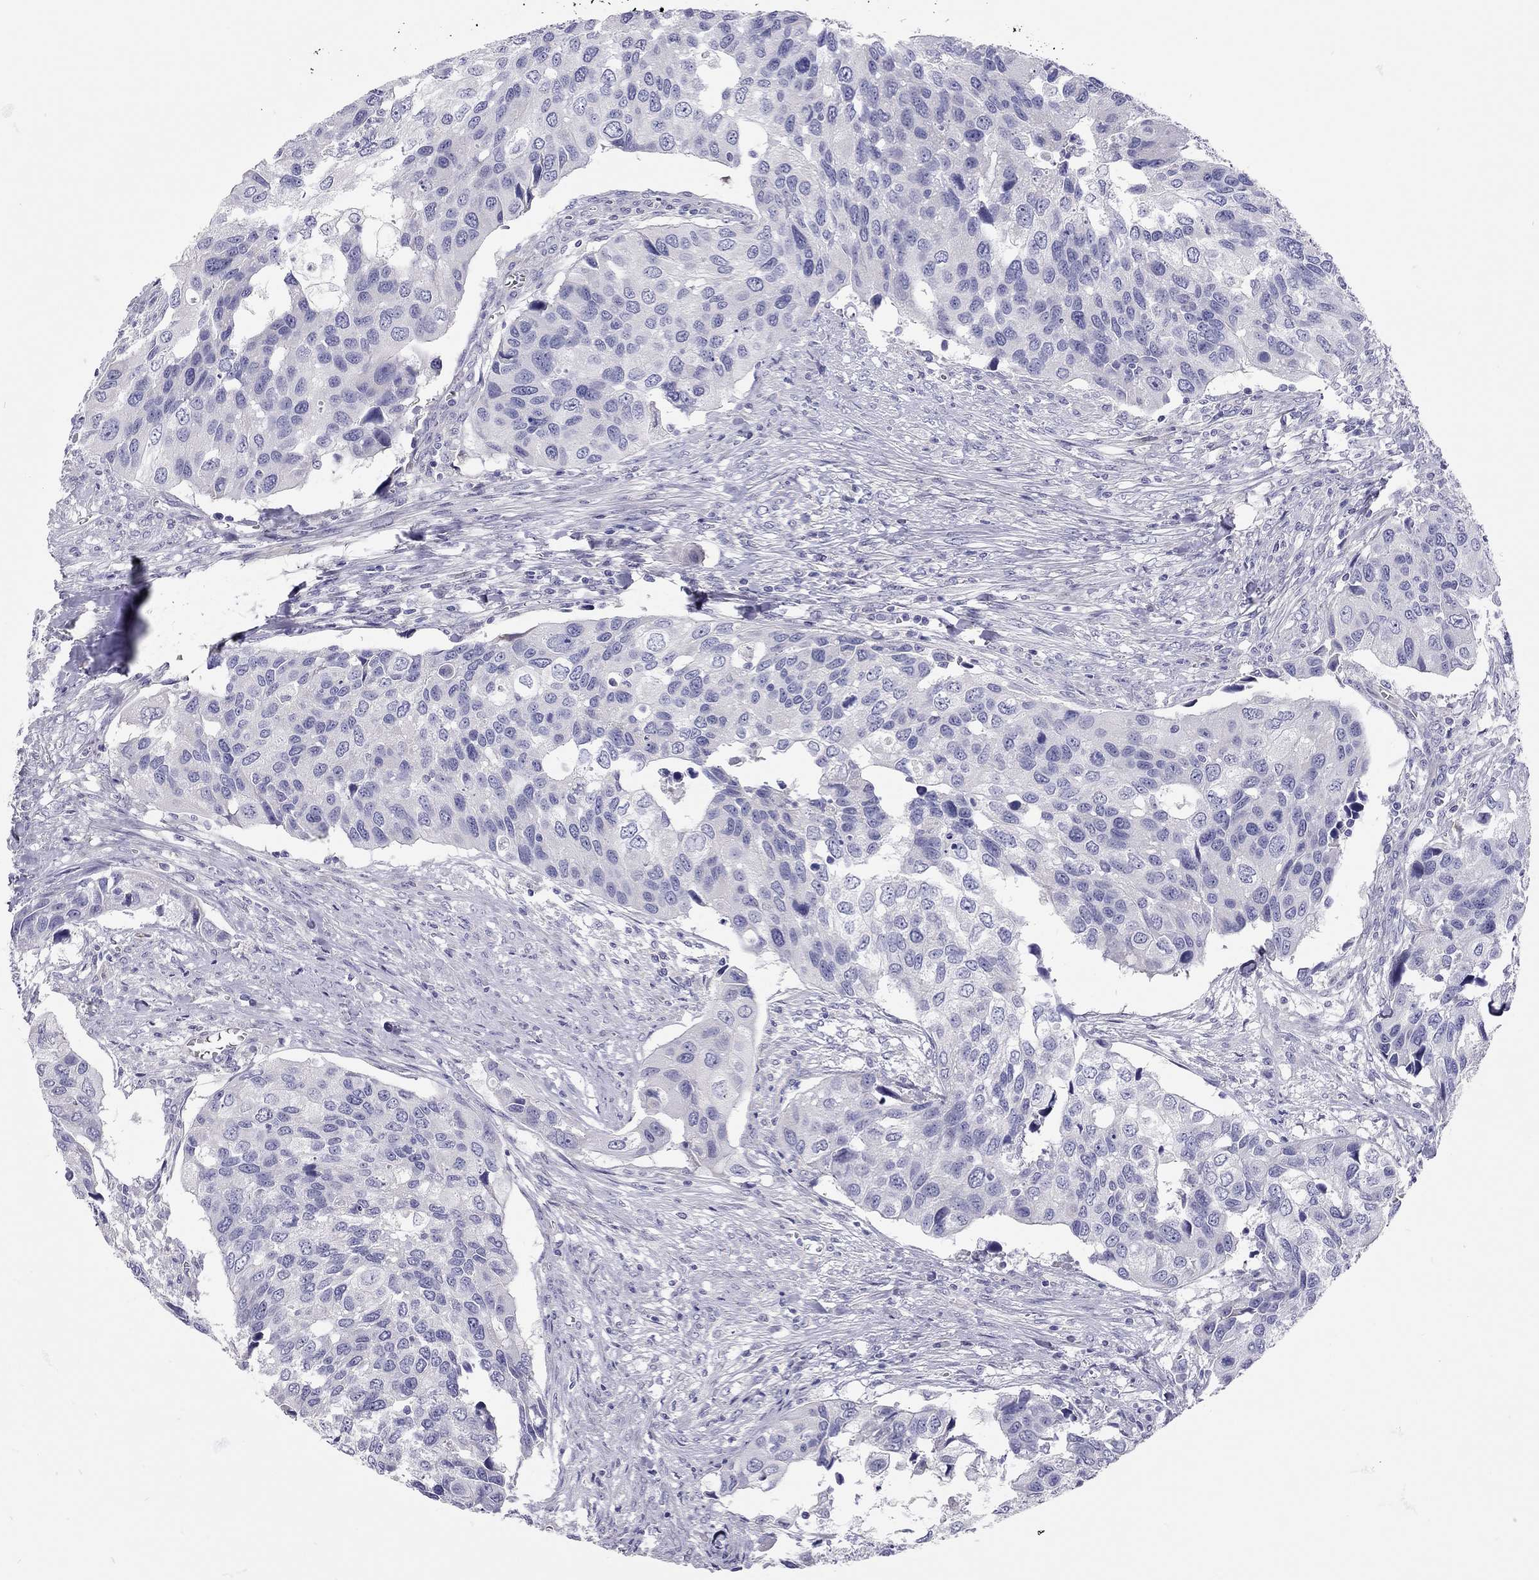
{"staining": {"intensity": "negative", "quantity": "none", "location": "none"}, "tissue": "urothelial cancer", "cell_type": "Tumor cells", "image_type": "cancer", "snomed": [{"axis": "morphology", "description": "Urothelial carcinoma, High grade"}, {"axis": "topography", "description": "Urinary bladder"}], "caption": "The photomicrograph displays no significant staining in tumor cells of urothelial cancer.", "gene": "SCARB1", "patient": {"sex": "male", "age": 60}}